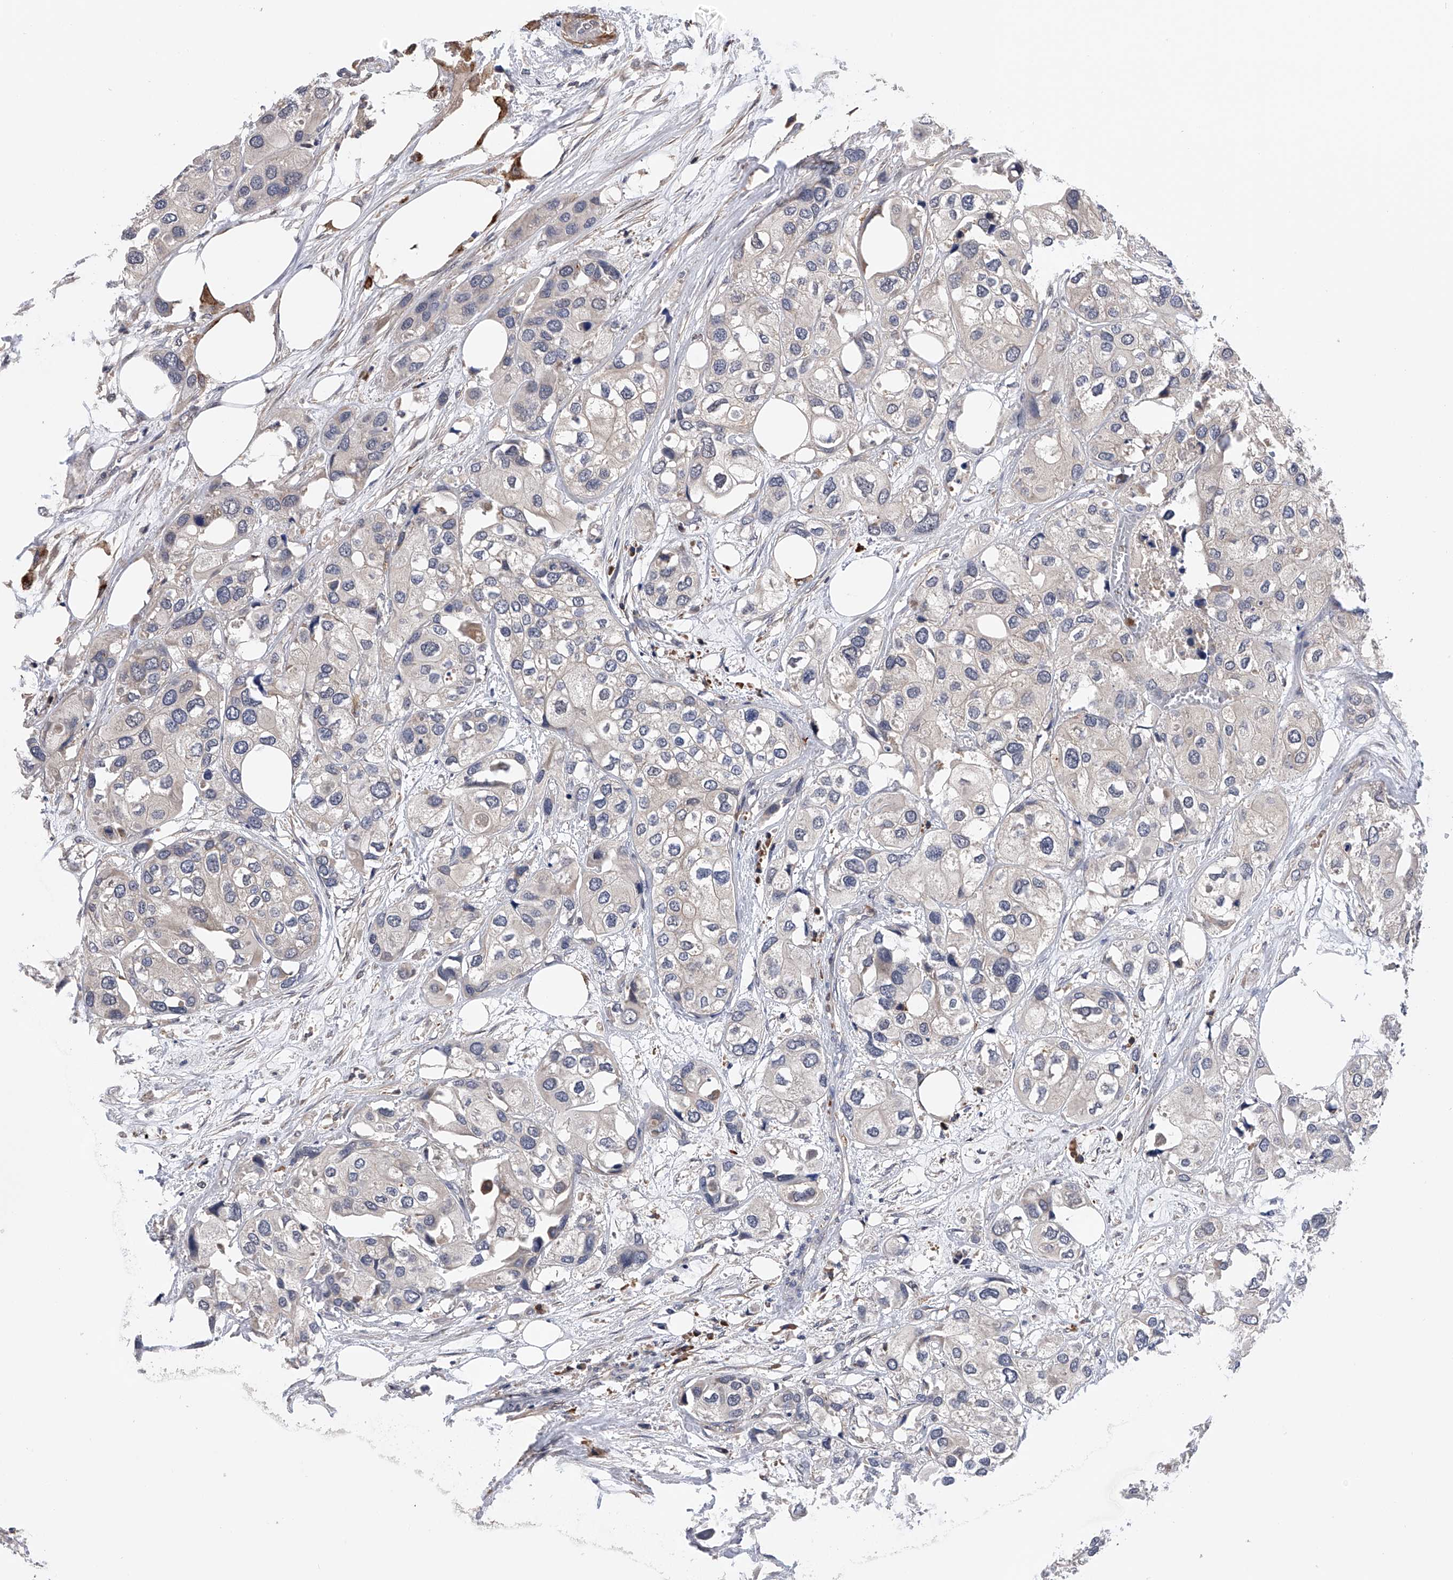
{"staining": {"intensity": "negative", "quantity": "none", "location": "none"}, "tissue": "urothelial cancer", "cell_type": "Tumor cells", "image_type": "cancer", "snomed": [{"axis": "morphology", "description": "Urothelial carcinoma, High grade"}, {"axis": "topography", "description": "Urinary bladder"}], "caption": "There is no significant positivity in tumor cells of high-grade urothelial carcinoma. Brightfield microscopy of immunohistochemistry (IHC) stained with DAB (brown) and hematoxylin (blue), captured at high magnification.", "gene": "SPOCK1", "patient": {"sex": "male", "age": 64}}